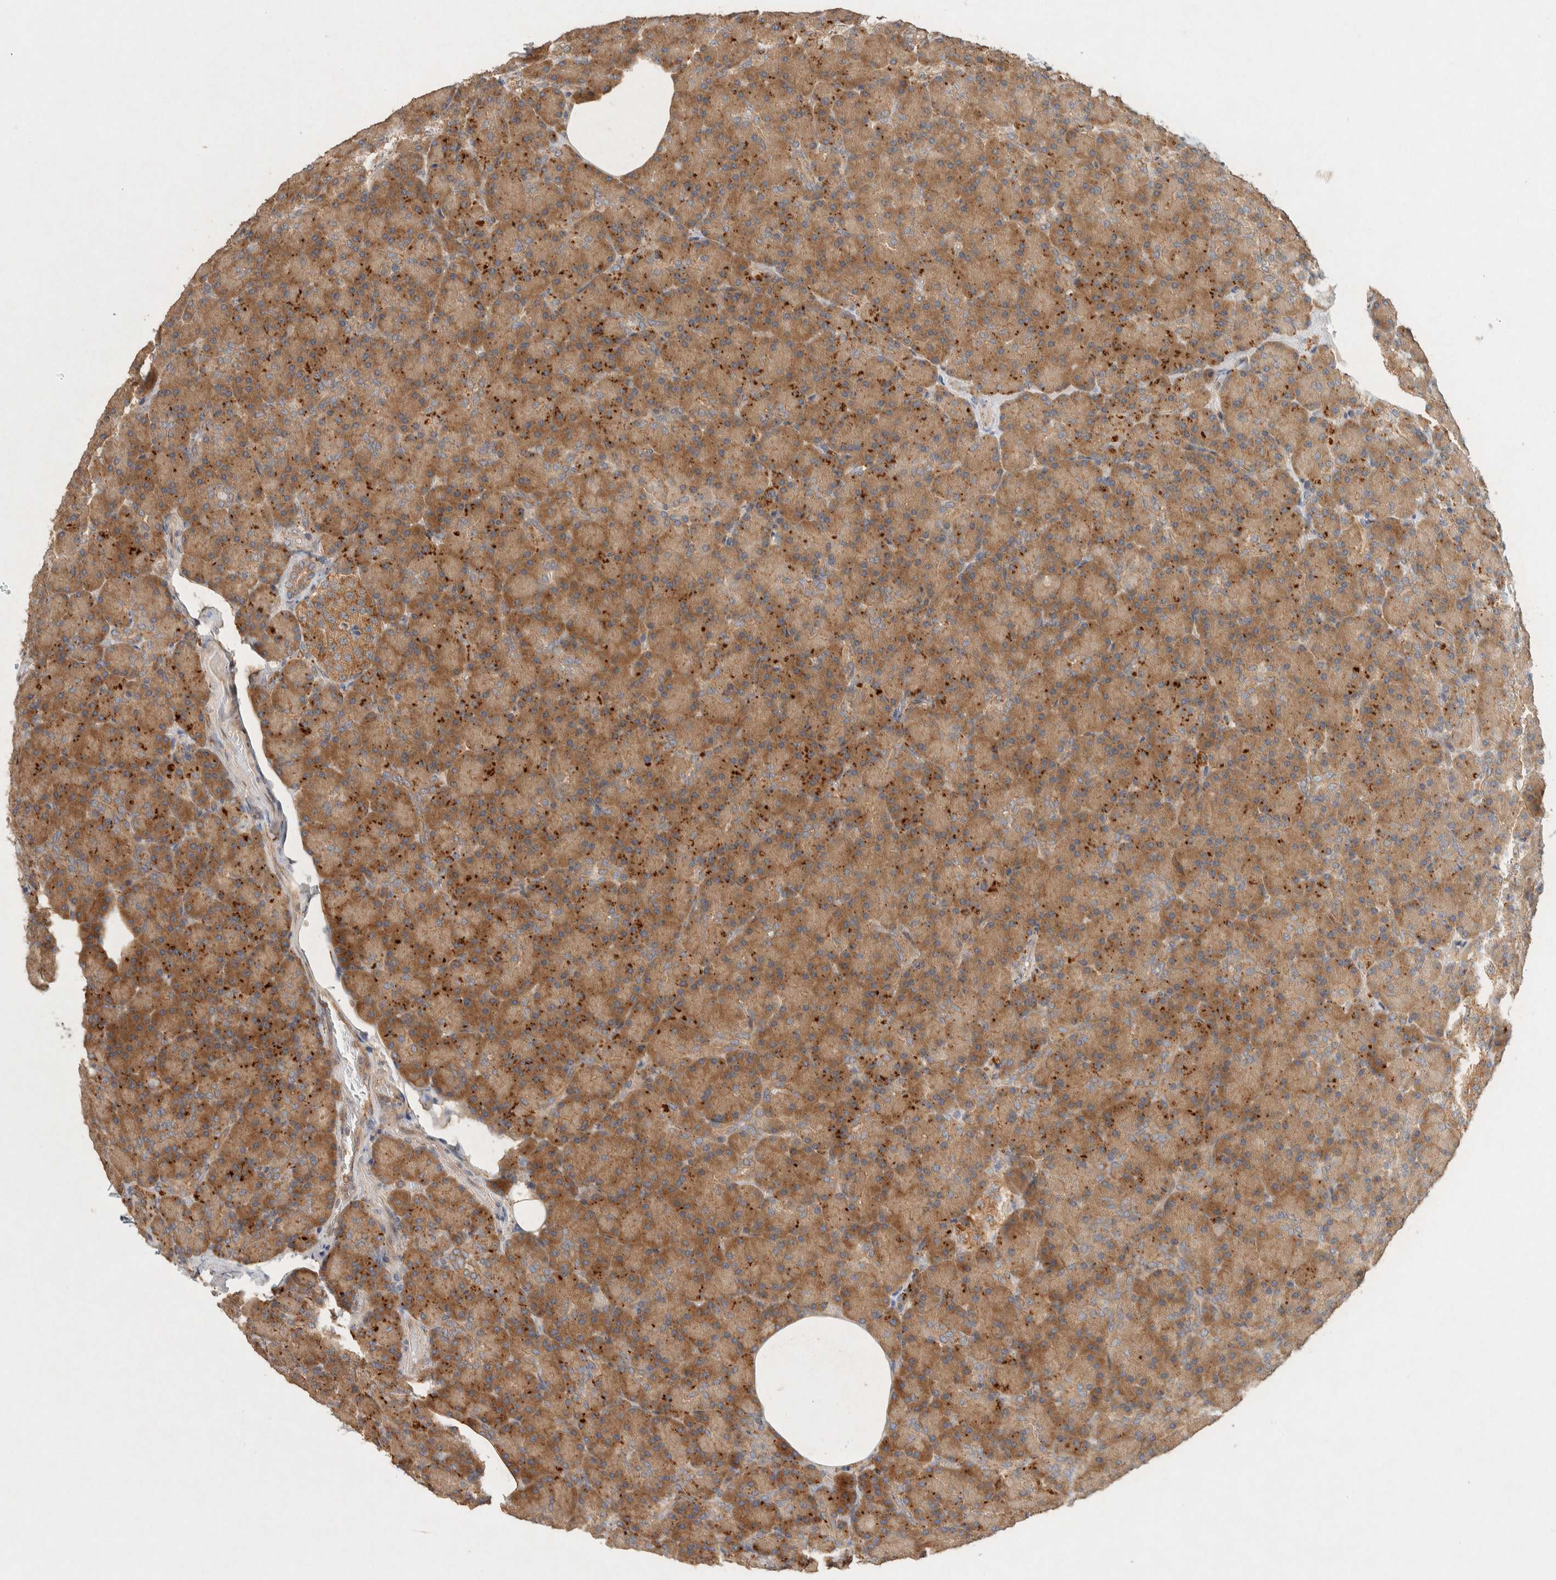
{"staining": {"intensity": "moderate", "quantity": ">75%", "location": "cytoplasmic/membranous"}, "tissue": "pancreas", "cell_type": "Exocrine glandular cells", "image_type": "normal", "snomed": [{"axis": "morphology", "description": "Normal tissue, NOS"}, {"axis": "topography", "description": "Pancreas"}], "caption": "Brown immunohistochemical staining in benign pancreas displays moderate cytoplasmic/membranous expression in about >75% of exocrine glandular cells. Nuclei are stained in blue.", "gene": "PXK", "patient": {"sex": "female", "age": 43}}